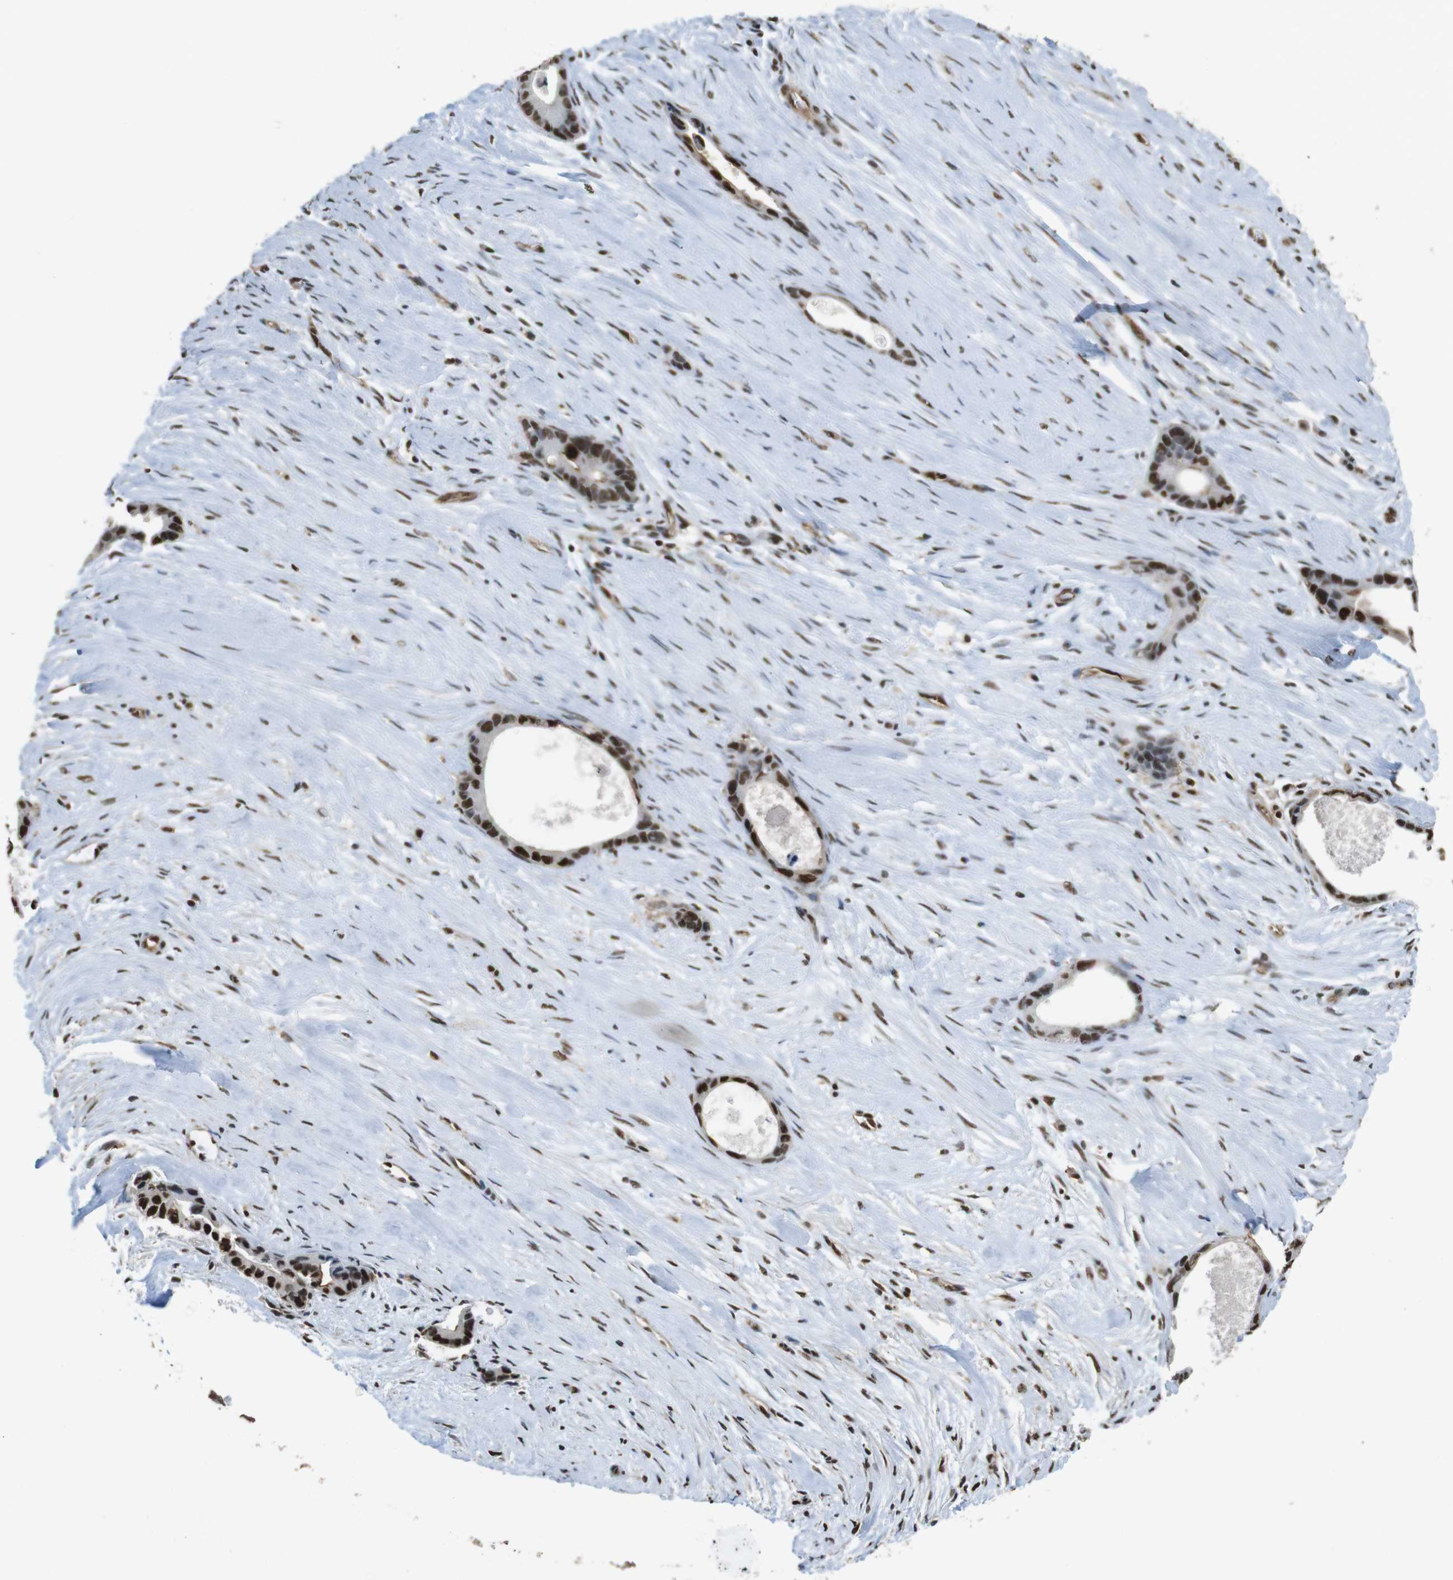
{"staining": {"intensity": "strong", "quantity": ">75%", "location": "nuclear"}, "tissue": "liver cancer", "cell_type": "Tumor cells", "image_type": "cancer", "snomed": [{"axis": "morphology", "description": "Cholangiocarcinoma"}, {"axis": "topography", "description": "Liver"}], "caption": "Strong nuclear protein staining is seen in about >75% of tumor cells in liver cancer.", "gene": "CSNK2B", "patient": {"sex": "female", "age": 55}}